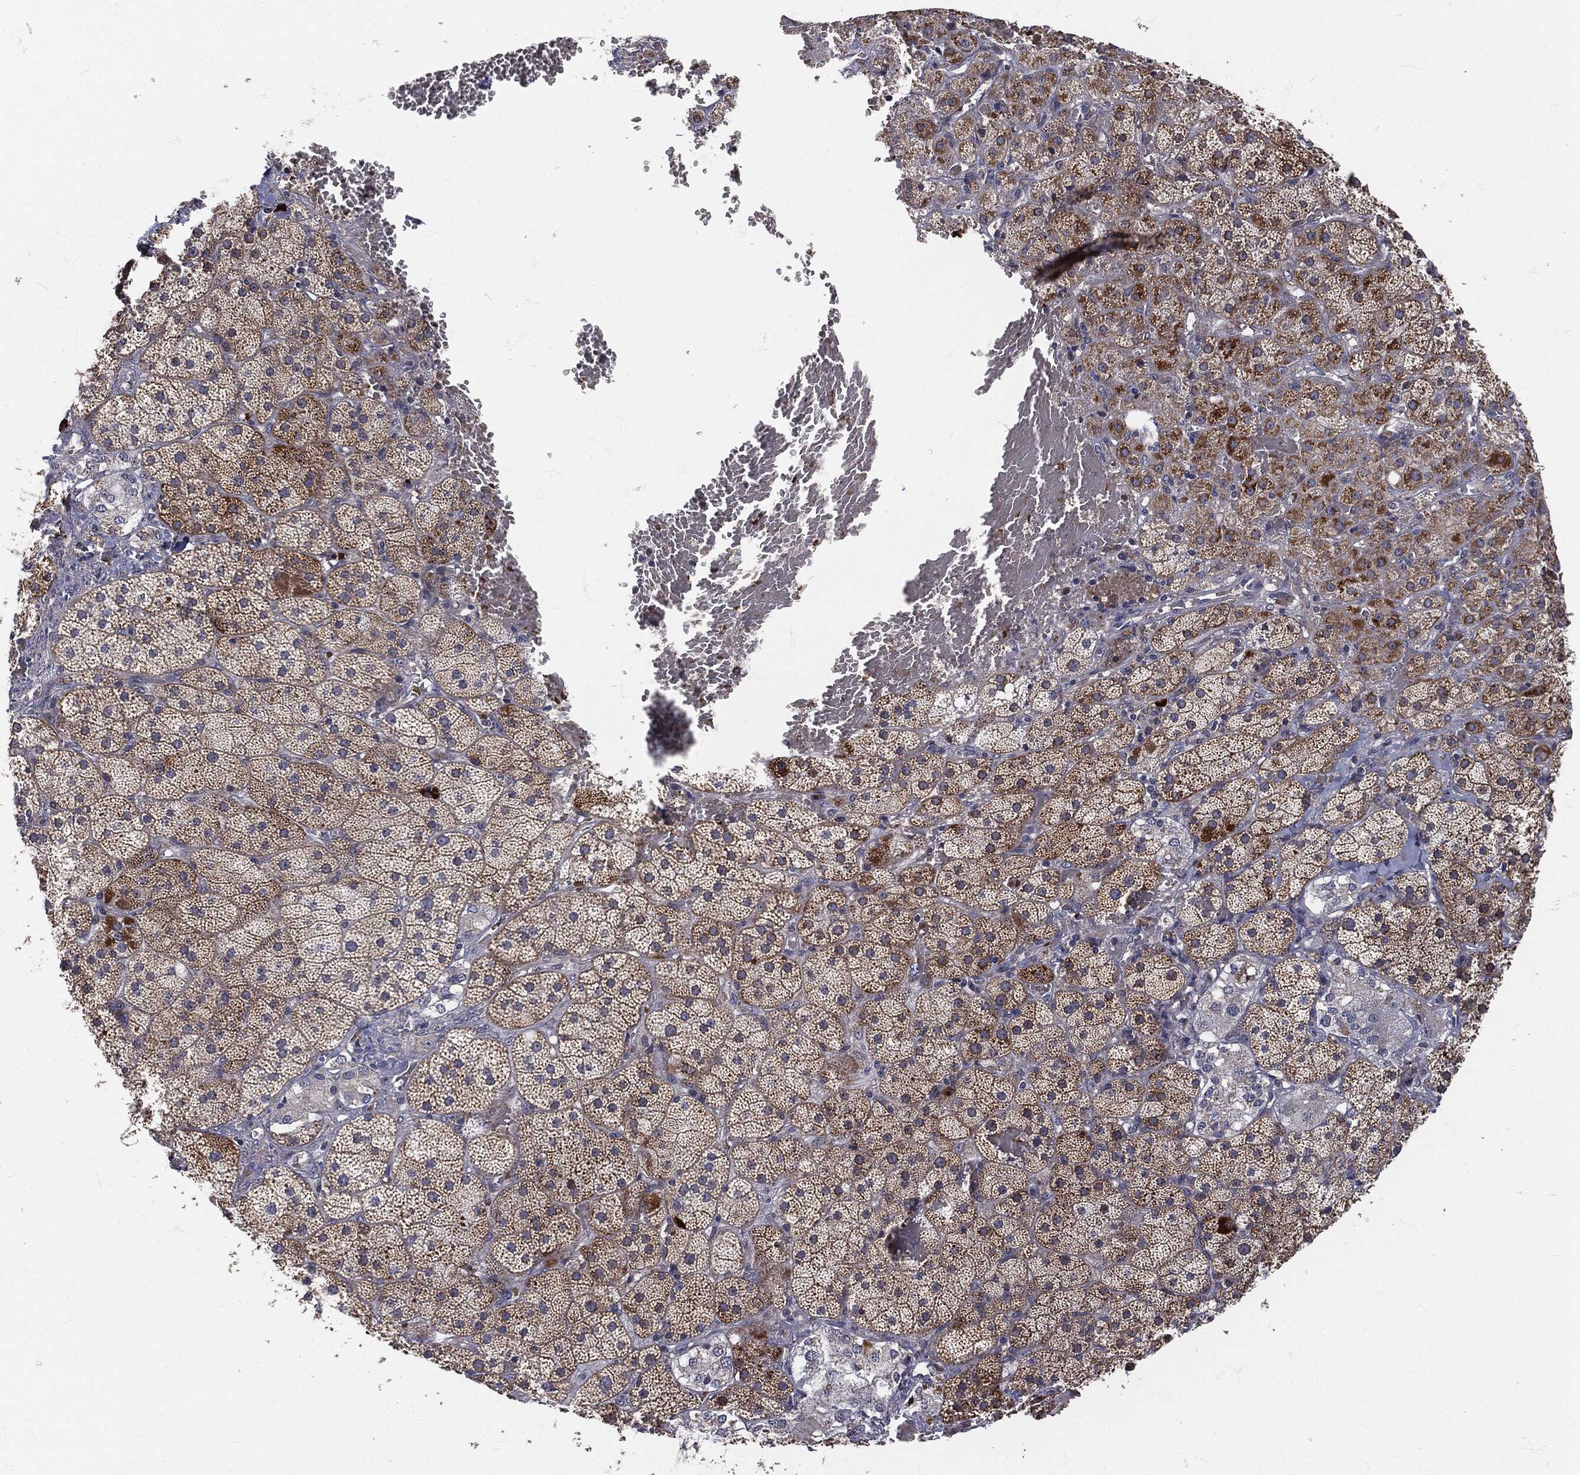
{"staining": {"intensity": "strong", "quantity": "<25%", "location": "cytoplasmic/membranous"}, "tissue": "adrenal gland", "cell_type": "Glandular cells", "image_type": "normal", "snomed": [{"axis": "morphology", "description": "Normal tissue, NOS"}, {"axis": "topography", "description": "Adrenal gland"}], "caption": "Immunohistochemical staining of normal human adrenal gland reveals strong cytoplasmic/membranous protein staining in approximately <25% of glandular cells. (Brightfield microscopy of DAB IHC at high magnification).", "gene": "SIGLEC9", "patient": {"sex": "male", "age": 57}}